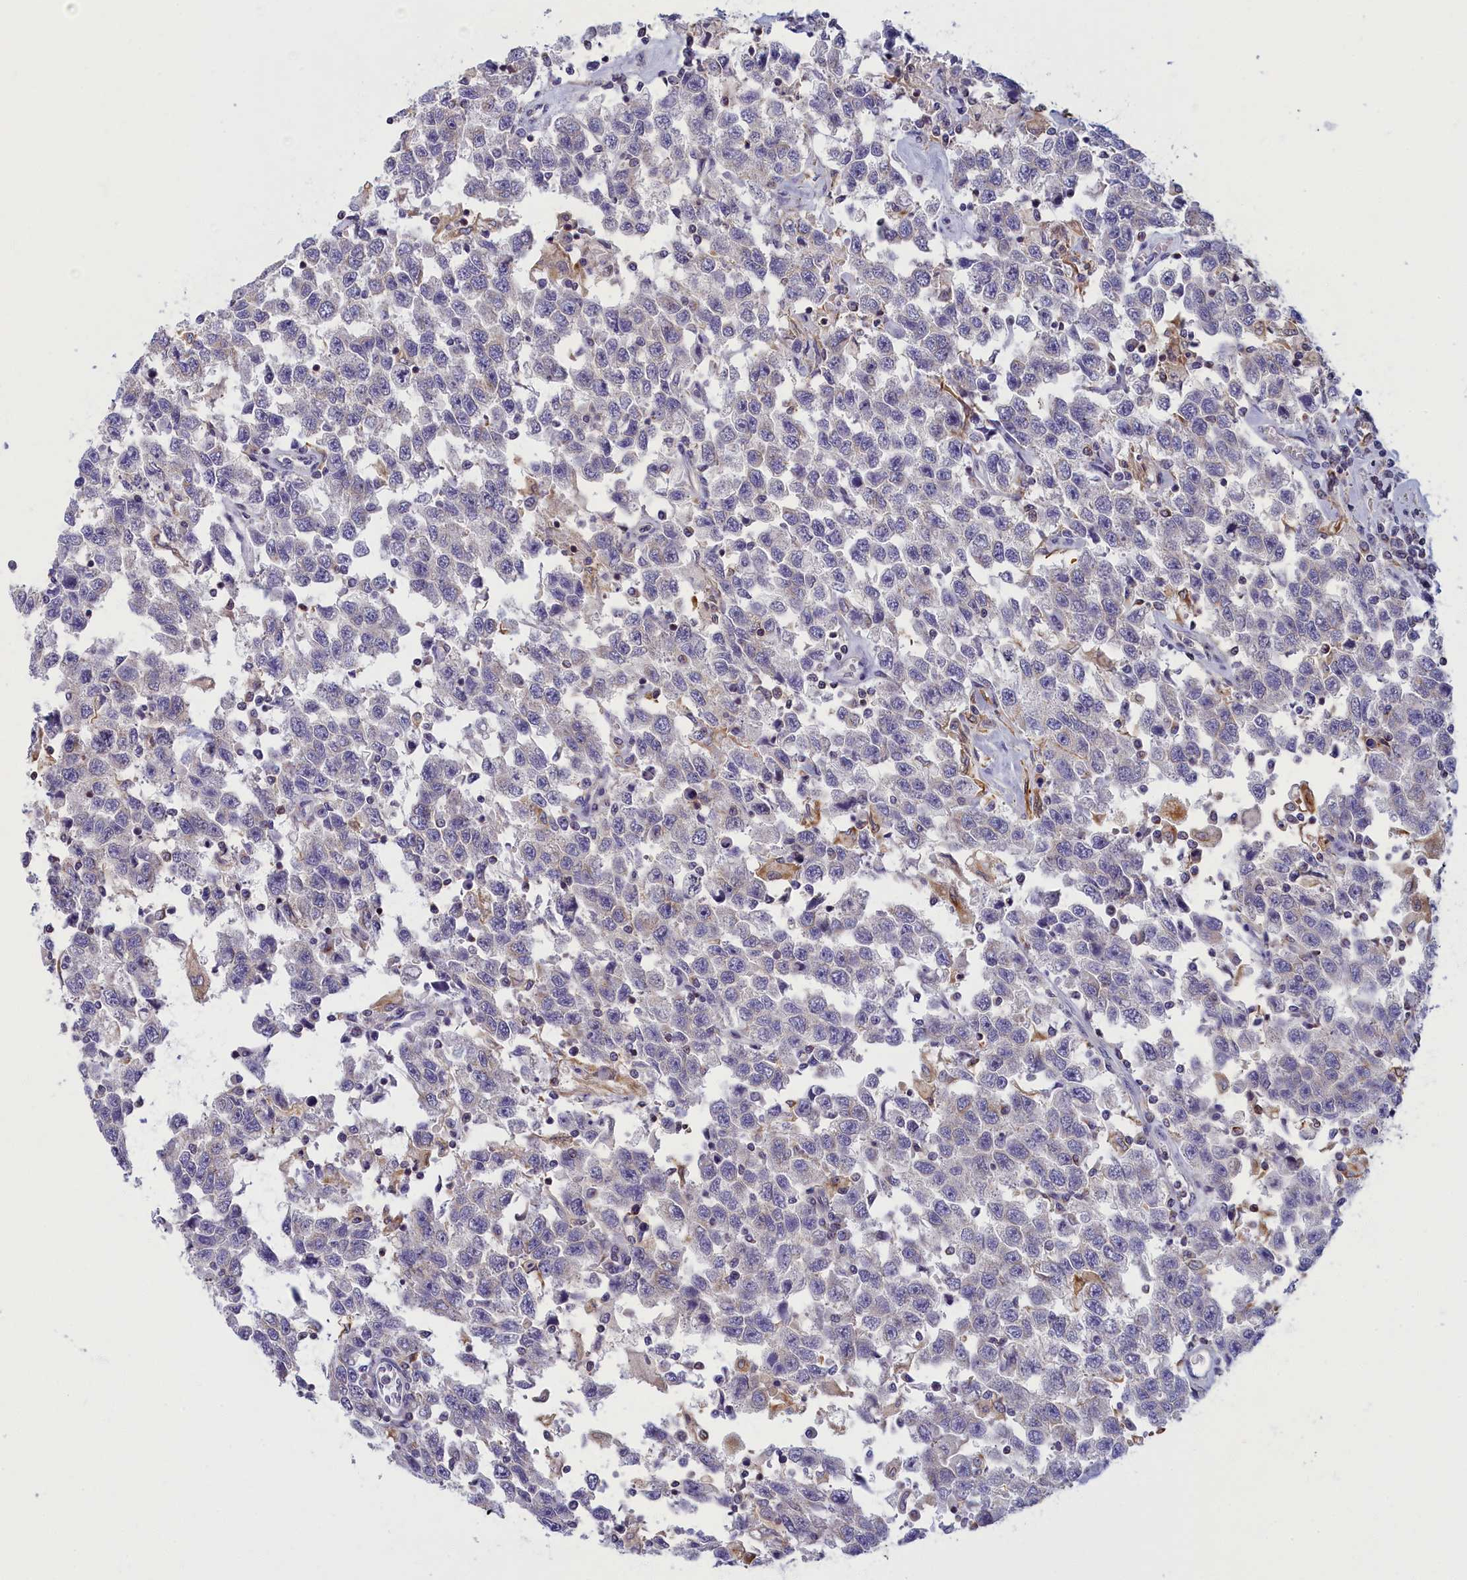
{"staining": {"intensity": "negative", "quantity": "none", "location": "none"}, "tissue": "testis cancer", "cell_type": "Tumor cells", "image_type": "cancer", "snomed": [{"axis": "morphology", "description": "Seminoma, NOS"}, {"axis": "topography", "description": "Testis"}], "caption": "Human testis seminoma stained for a protein using immunohistochemistry displays no staining in tumor cells.", "gene": "NOL10", "patient": {"sex": "male", "age": 41}}